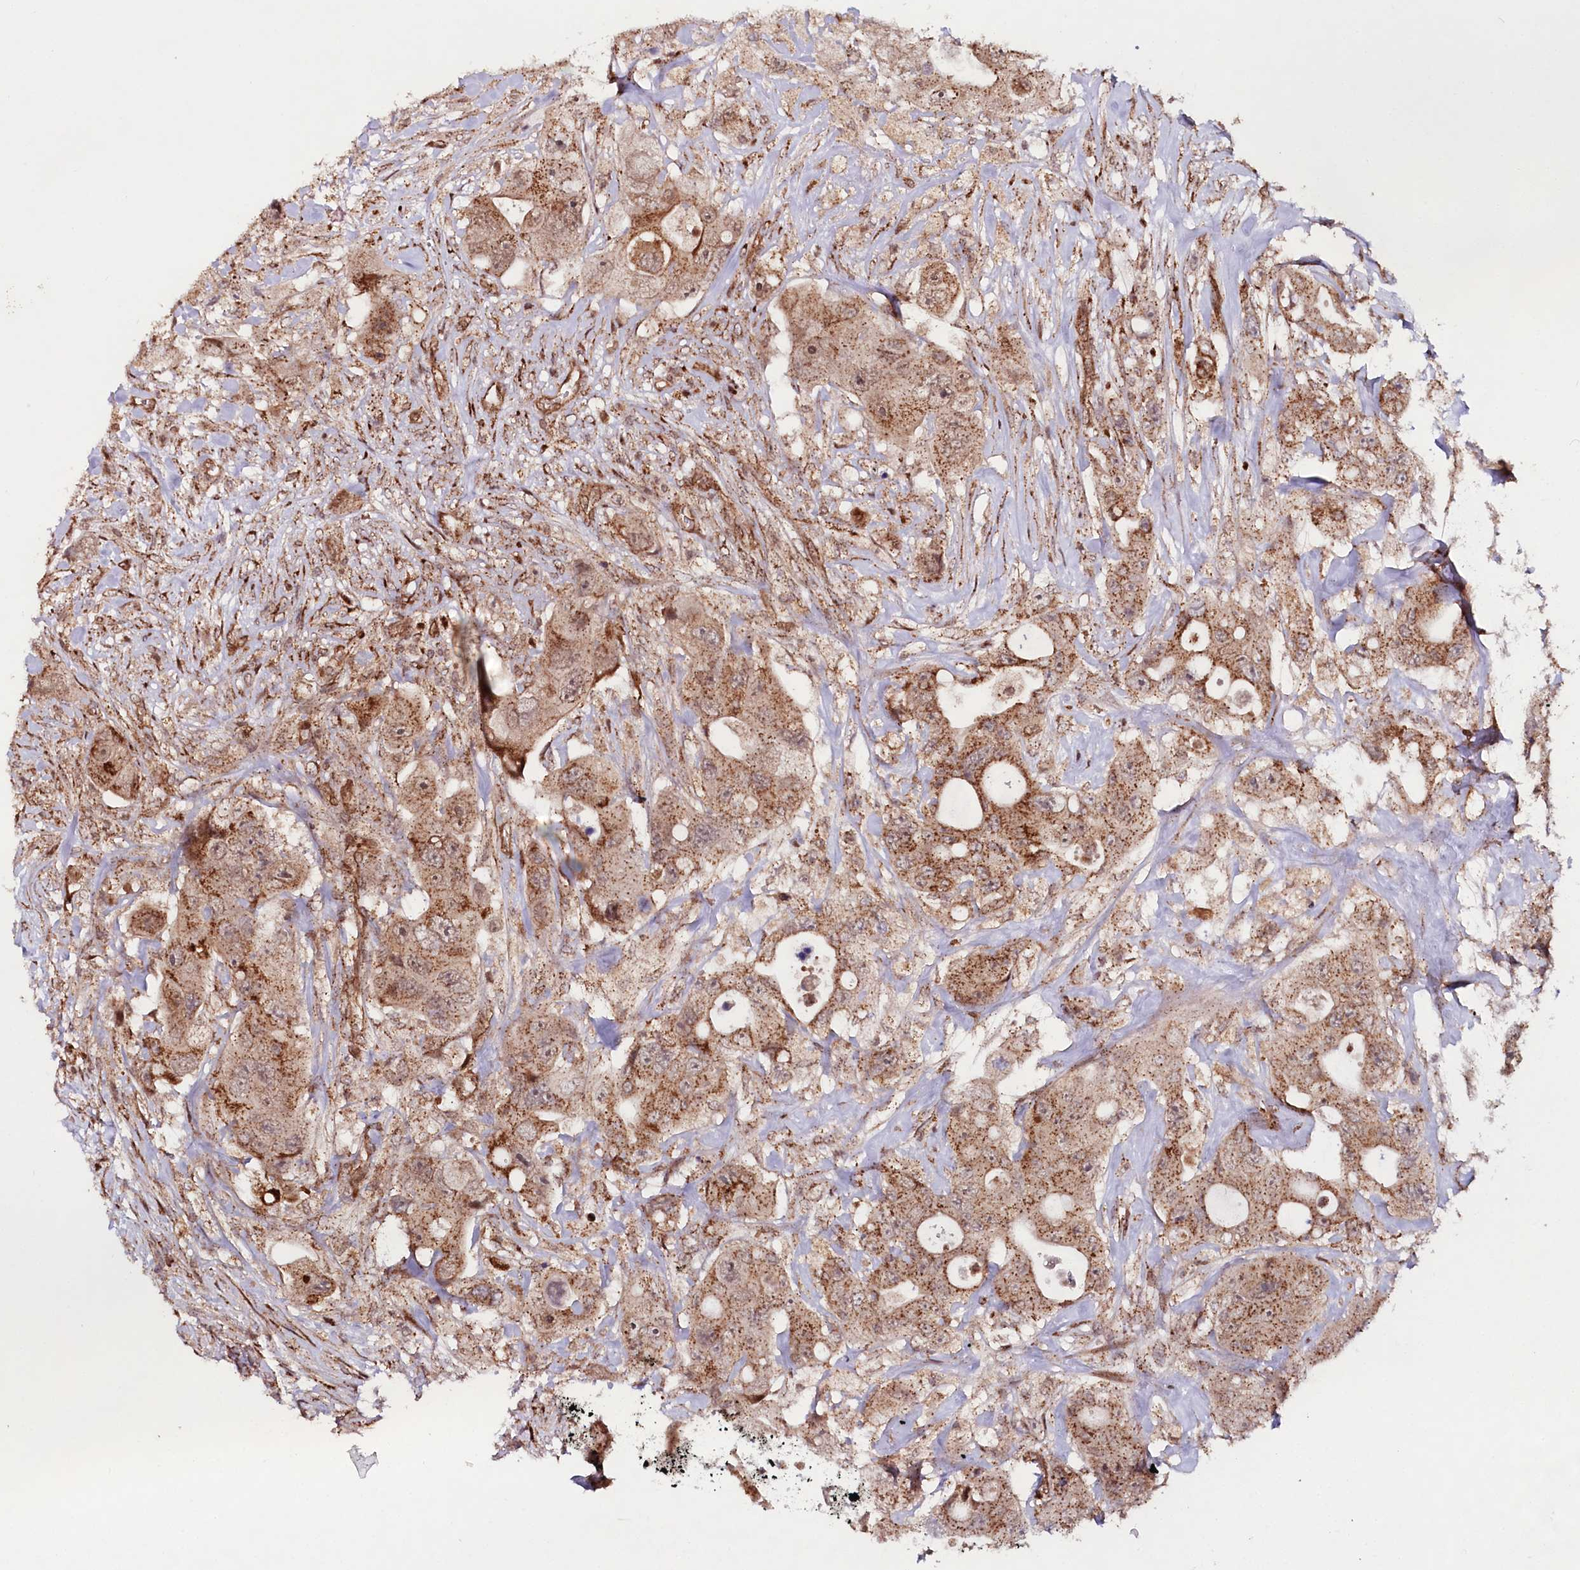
{"staining": {"intensity": "moderate", "quantity": ">75%", "location": "cytoplasmic/membranous,nuclear"}, "tissue": "colorectal cancer", "cell_type": "Tumor cells", "image_type": "cancer", "snomed": [{"axis": "morphology", "description": "Adenocarcinoma, NOS"}, {"axis": "topography", "description": "Colon"}], "caption": "Colorectal cancer stained with a brown dye shows moderate cytoplasmic/membranous and nuclear positive staining in about >75% of tumor cells.", "gene": "COPG1", "patient": {"sex": "female", "age": 46}}